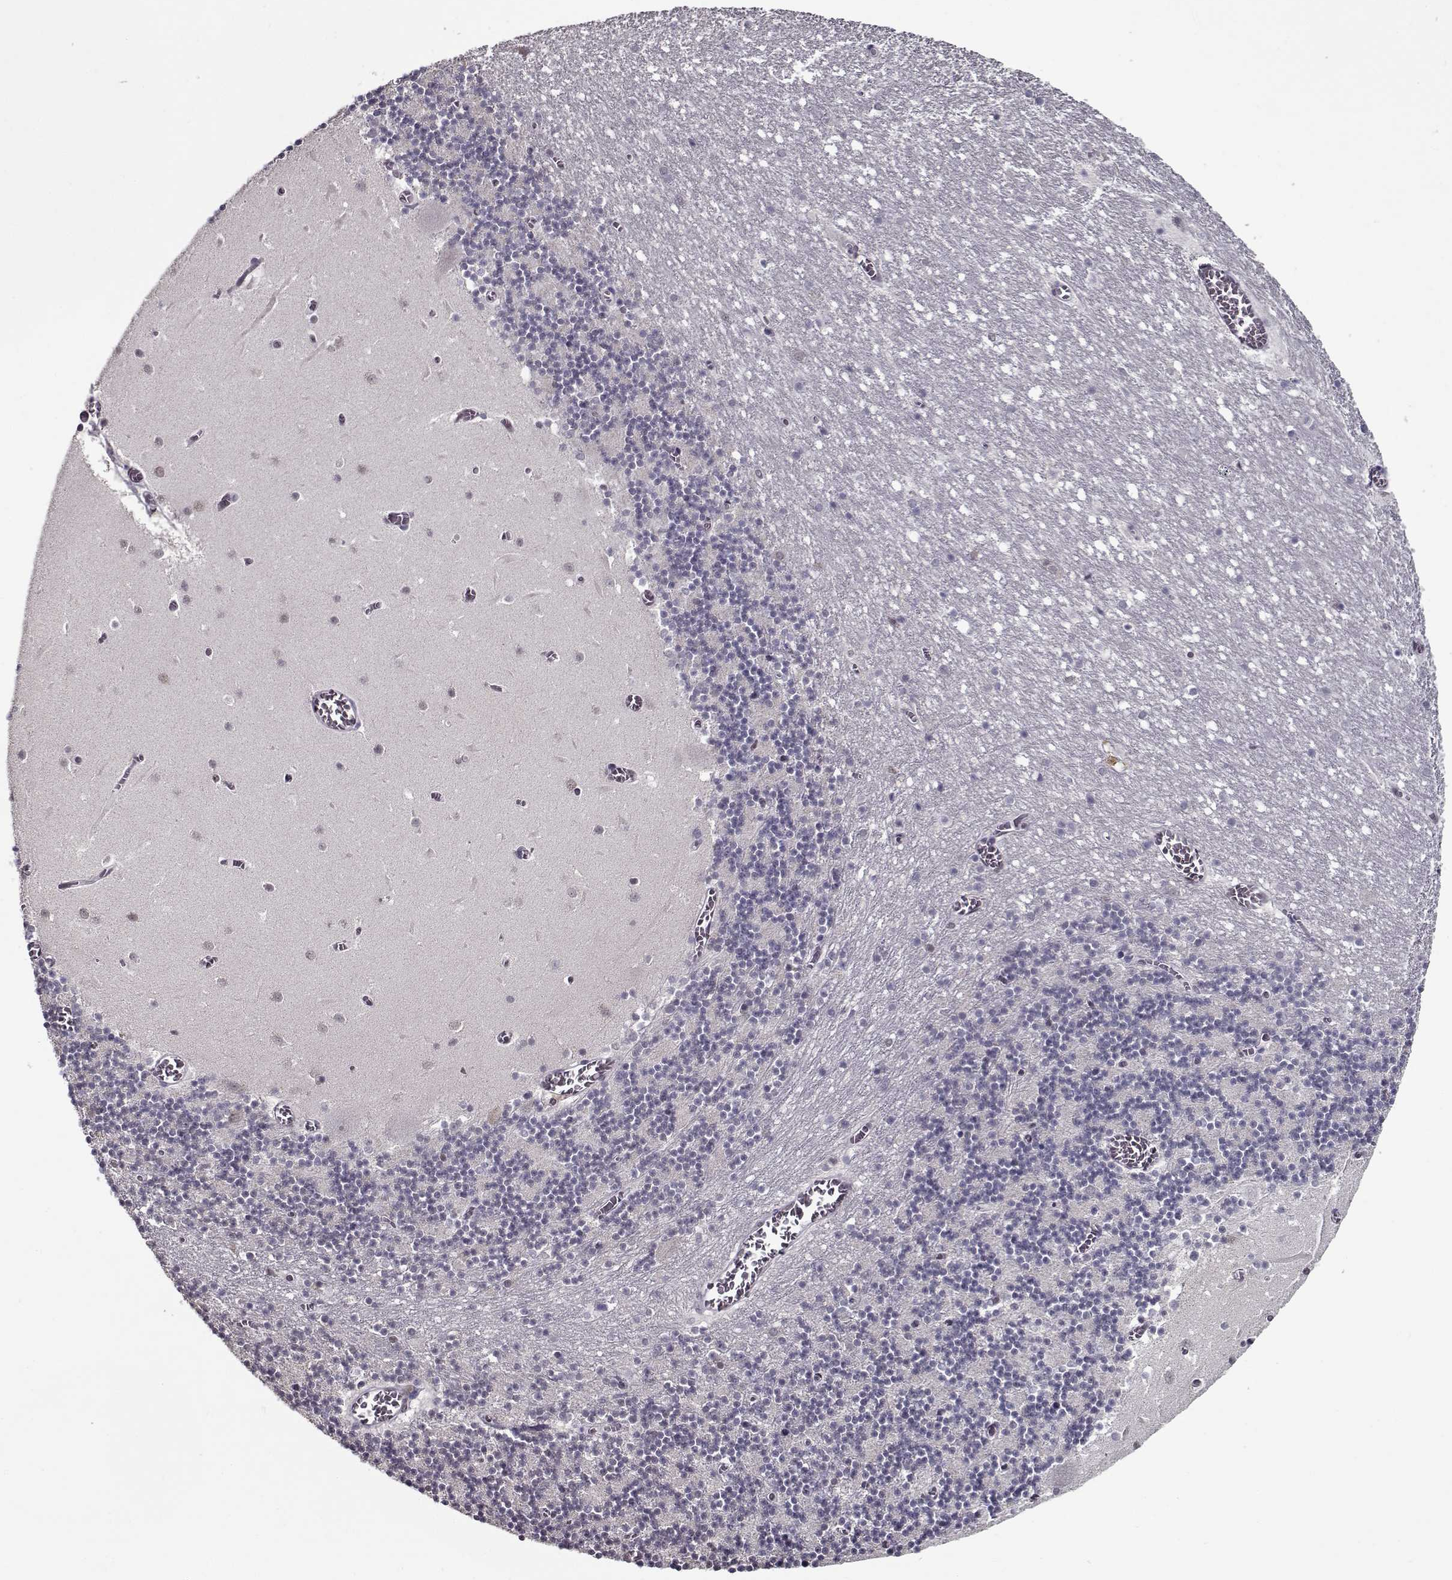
{"staining": {"intensity": "negative", "quantity": "none", "location": "none"}, "tissue": "cerebellum", "cell_type": "Cells in granular layer", "image_type": "normal", "snomed": [{"axis": "morphology", "description": "Normal tissue, NOS"}, {"axis": "topography", "description": "Cerebellum"}], "caption": "Cells in granular layer are negative for protein expression in normal human cerebellum. (Stains: DAB immunohistochemistry with hematoxylin counter stain, Microscopy: brightfield microscopy at high magnification).", "gene": "PRMT1", "patient": {"sex": "female", "age": 28}}